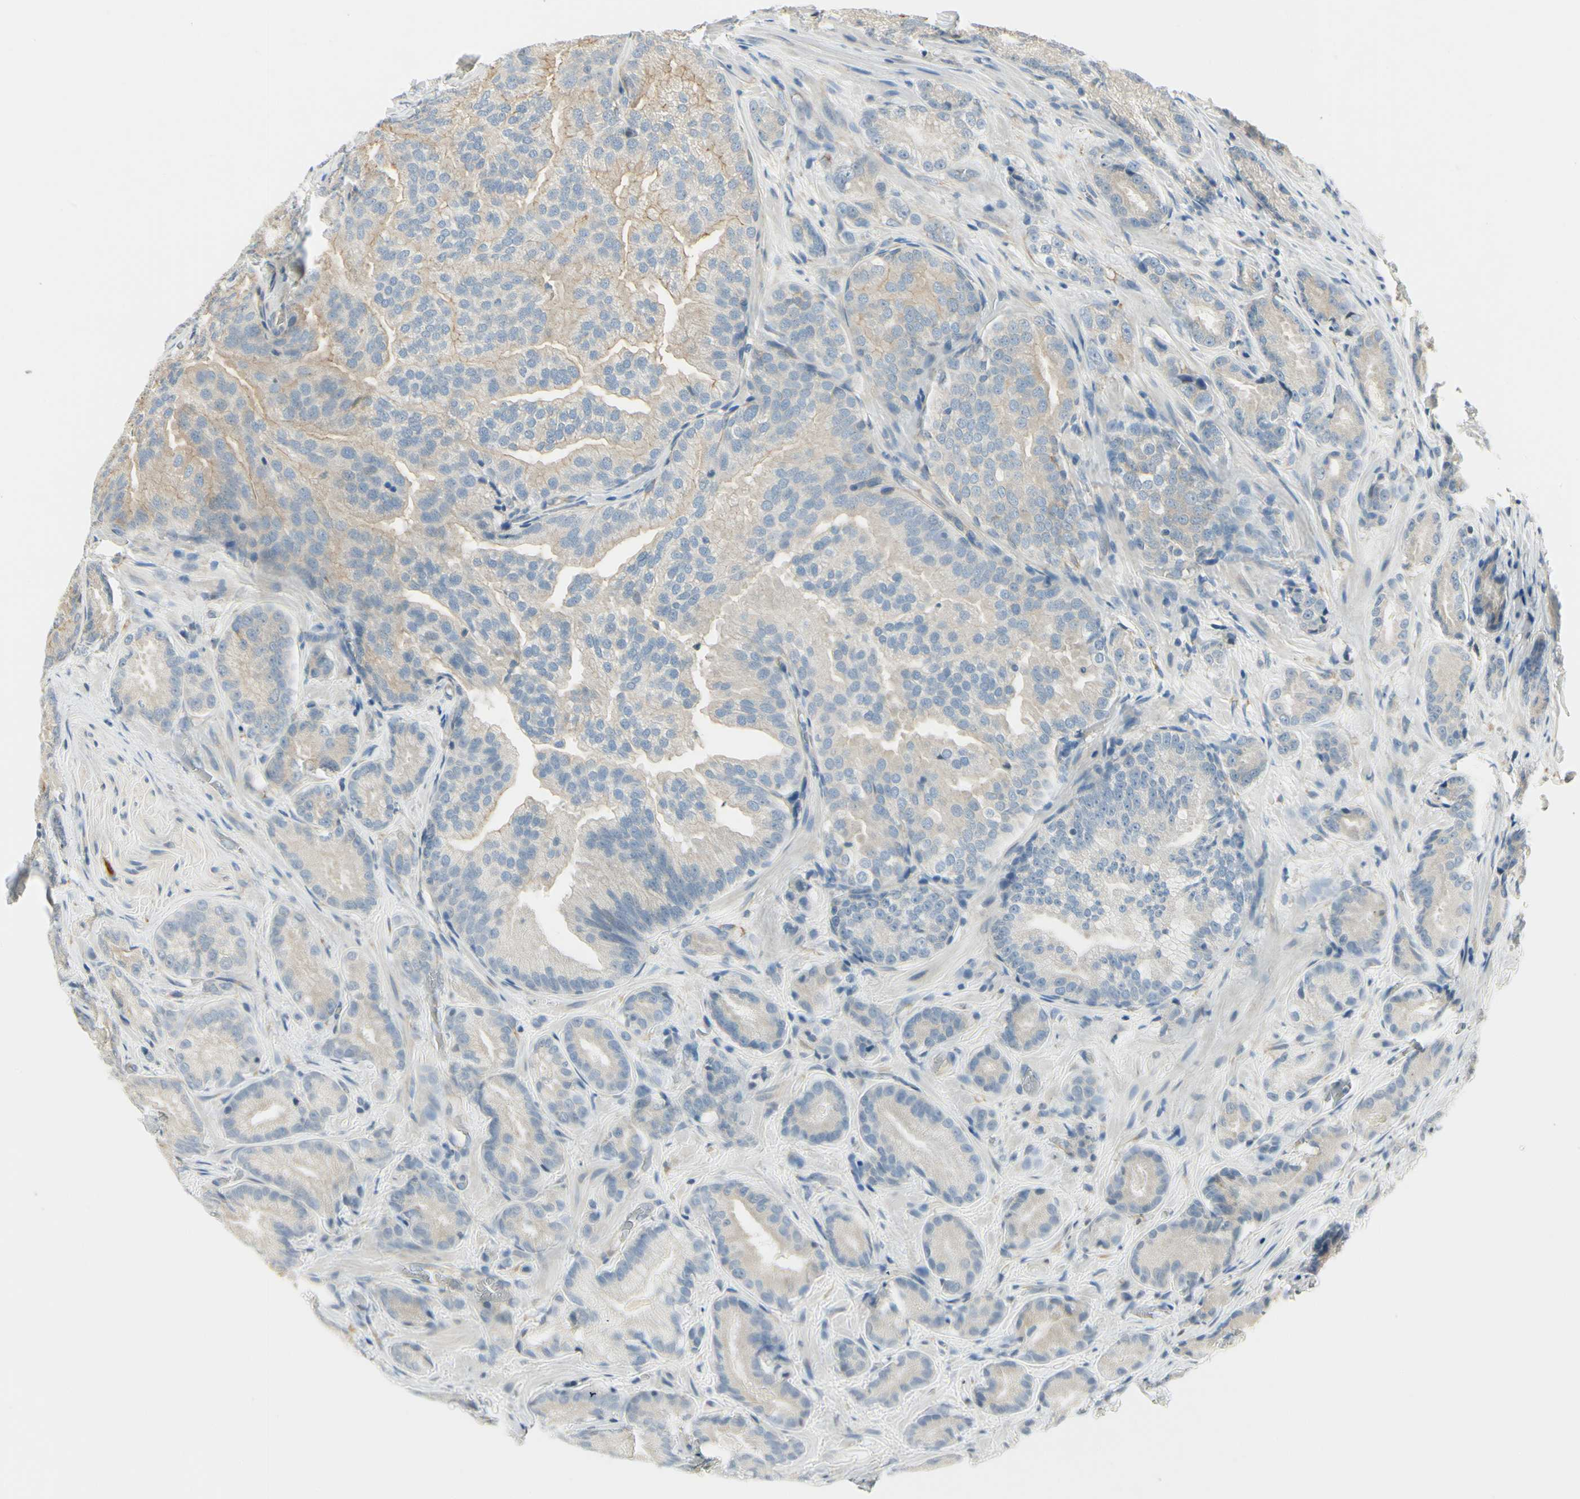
{"staining": {"intensity": "weak", "quantity": "<25%", "location": "cytoplasmic/membranous"}, "tissue": "prostate cancer", "cell_type": "Tumor cells", "image_type": "cancer", "snomed": [{"axis": "morphology", "description": "Adenocarcinoma, High grade"}, {"axis": "topography", "description": "Prostate"}], "caption": "Tumor cells show no significant protein positivity in prostate cancer.", "gene": "IGDCC4", "patient": {"sex": "male", "age": 64}}